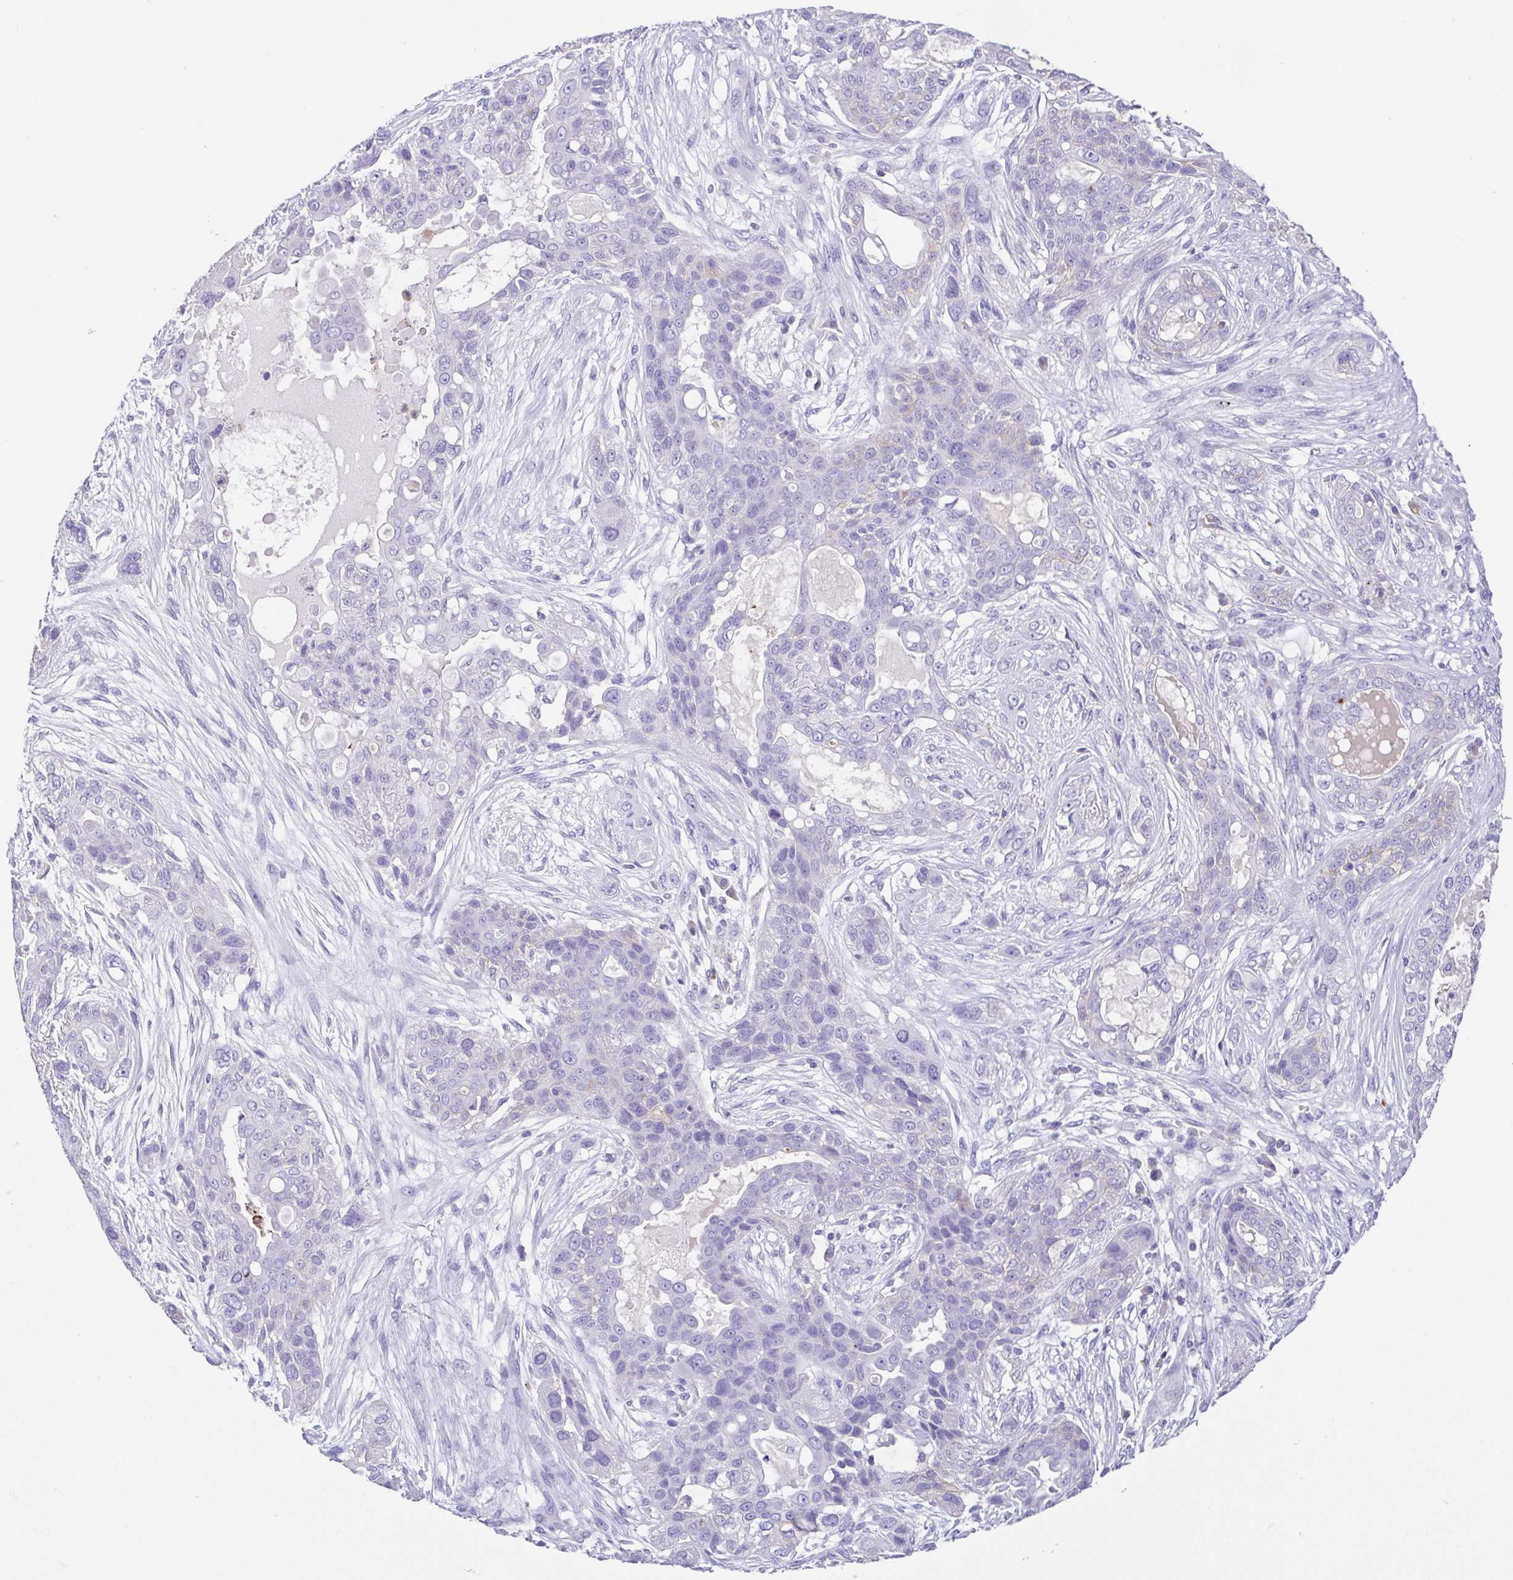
{"staining": {"intensity": "negative", "quantity": "none", "location": "none"}, "tissue": "lung cancer", "cell_type": "Tumor cells", "image_type": "cancer", "snomed": [{"axis": "morphology", "description": "Squamous cell carcinoma, NOS"}, {"axis": "topography", "description": "Lung"}], "caption": "Lung squamous cell carcinoma was stained to show a protein in brown. There is no significant expression in tumor cells.", "gene": "ARPP21", "patient": {"sex": "female", "age": 70}}